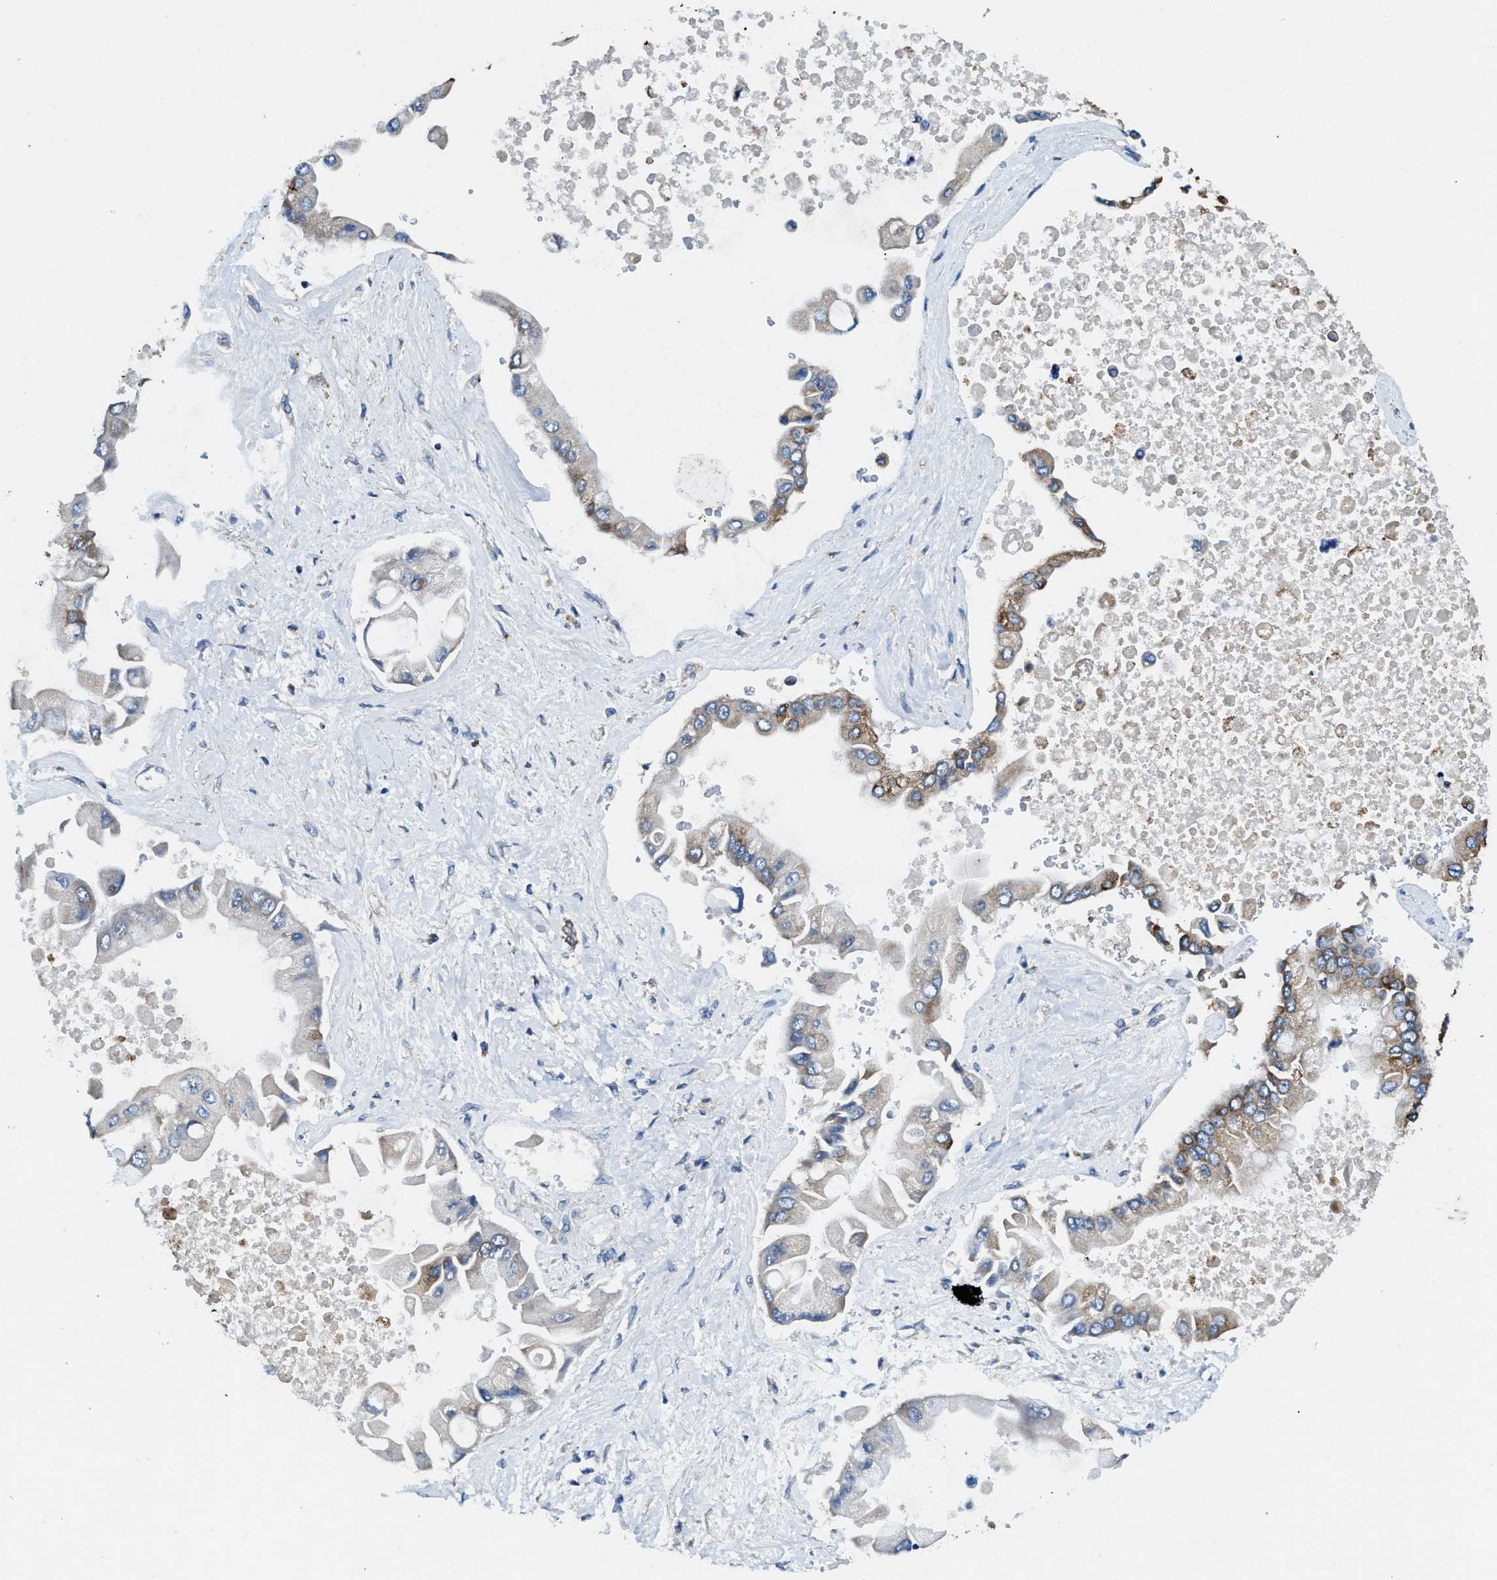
{"staining": {"intensity": "moderate", "quantity": "<25%", "location": "cytoplasmic/membranous"}, "tissue": "liver cancer", "cell_type": "Tumor cells", "image_type": "cancer", "snomed": [{"axis": "morphology", "description": "Cholangiocarcinoma"}, {"axis": "topography", "description": "Liver"}], "caption": "Brown immunohistochemical staining in human liver cancer (cholangiocarcinoma) demonstrates moderate cytoplasmic/membranous staining in approximately <25% of tumor cells. Ihc stains the protein in brown and the nuclei are stained blue.", "gene": "CDK15", "patient": {"sex": "male", "age": 50}}